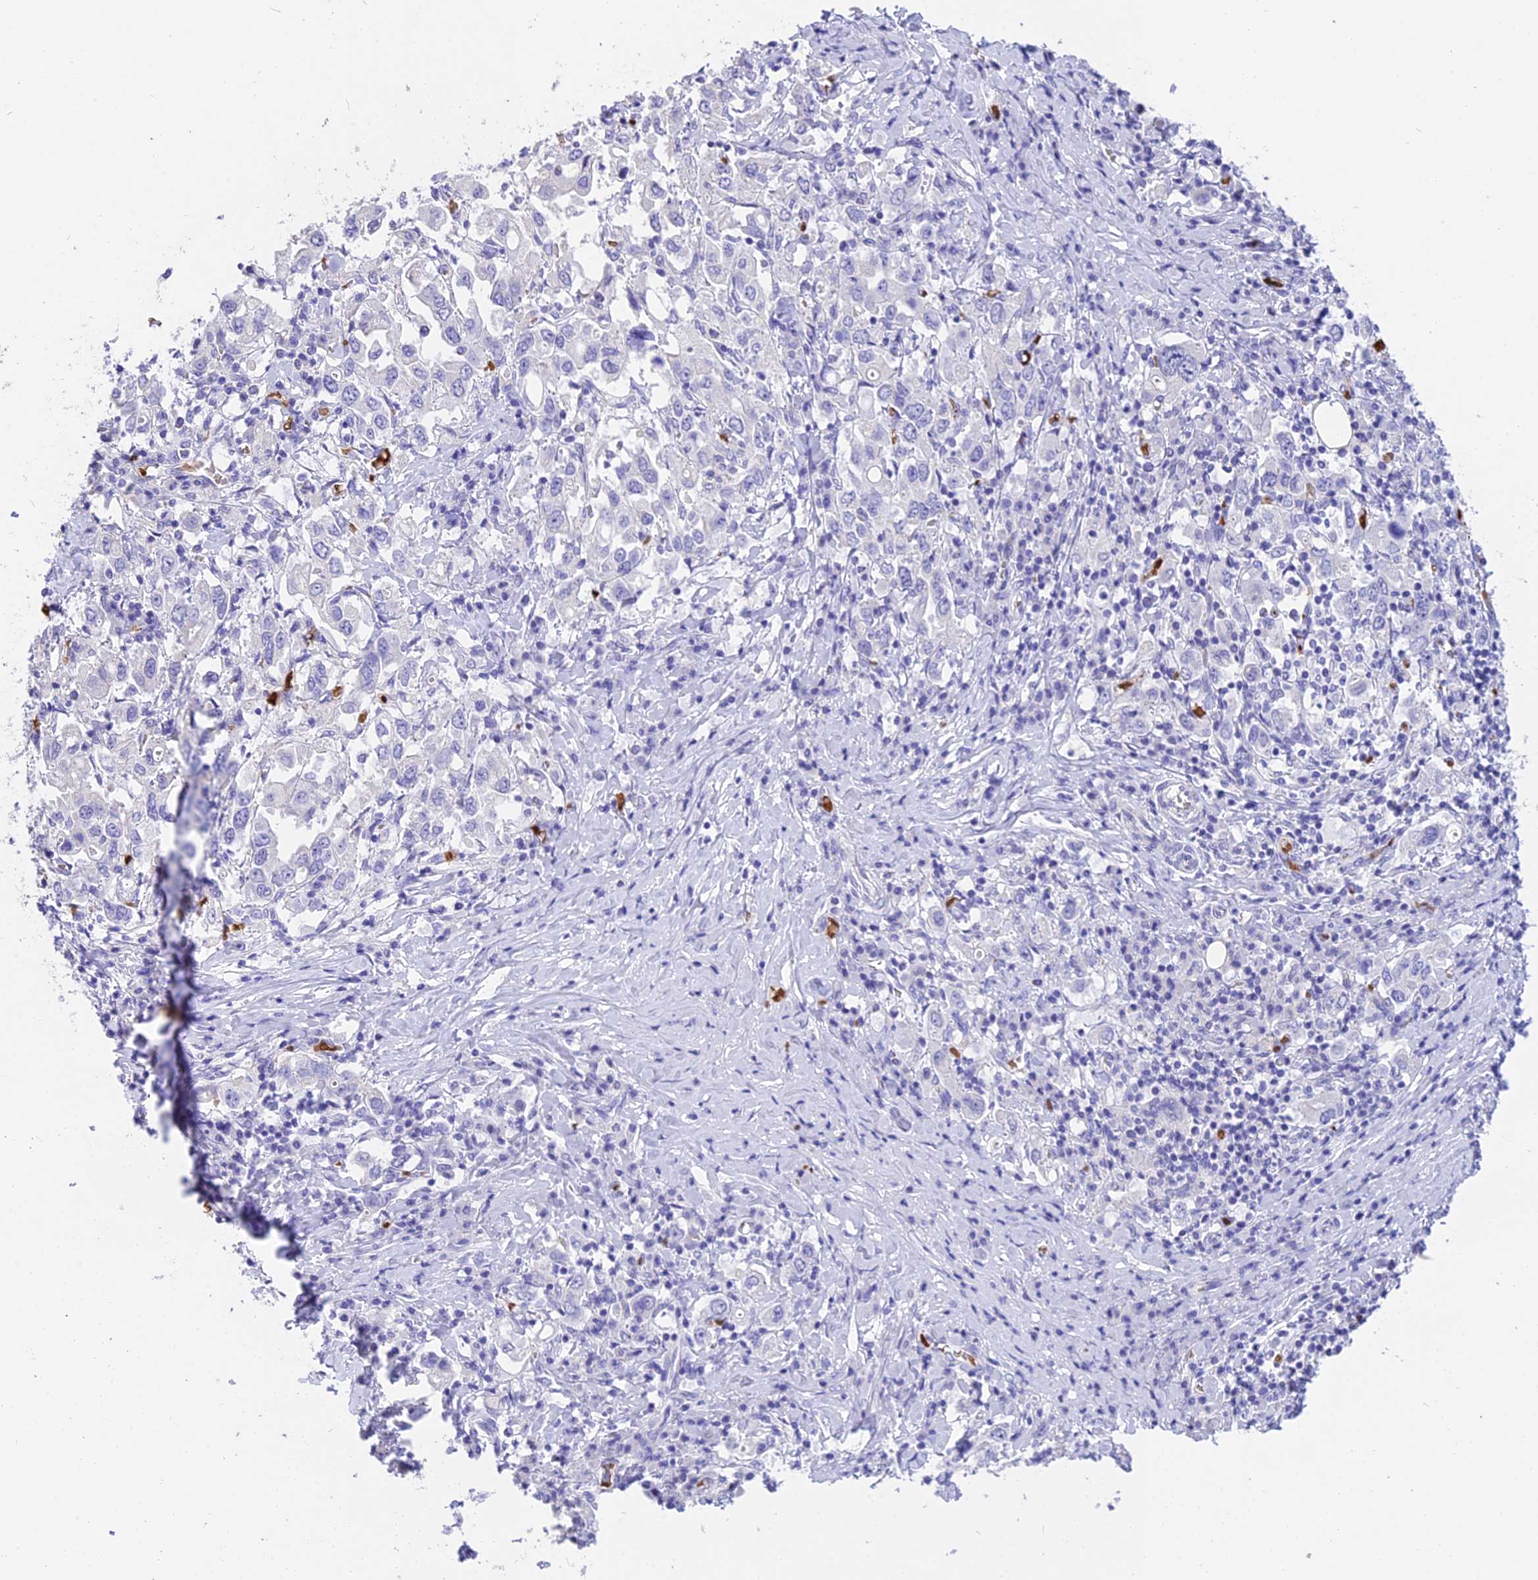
{"staining": {"intensity": "negative", "quantity": "none", "location": "none"}, "tissue": "stomach cancer", "cell_type": "Tumor cells", "image_type": "cancer", "snomed": [{"axis": "morphology", "description": "Adenocarcinoma, NOS"}, {"axis": "topography", "description": "Stomach, upper"}], "caption": "The immunohistochemistry (IHC) image has no significant expression in tumor cells of stomach cancer tissue.", "gene": "TNNC2", "patient": {"sex": "male", "age": 62}}